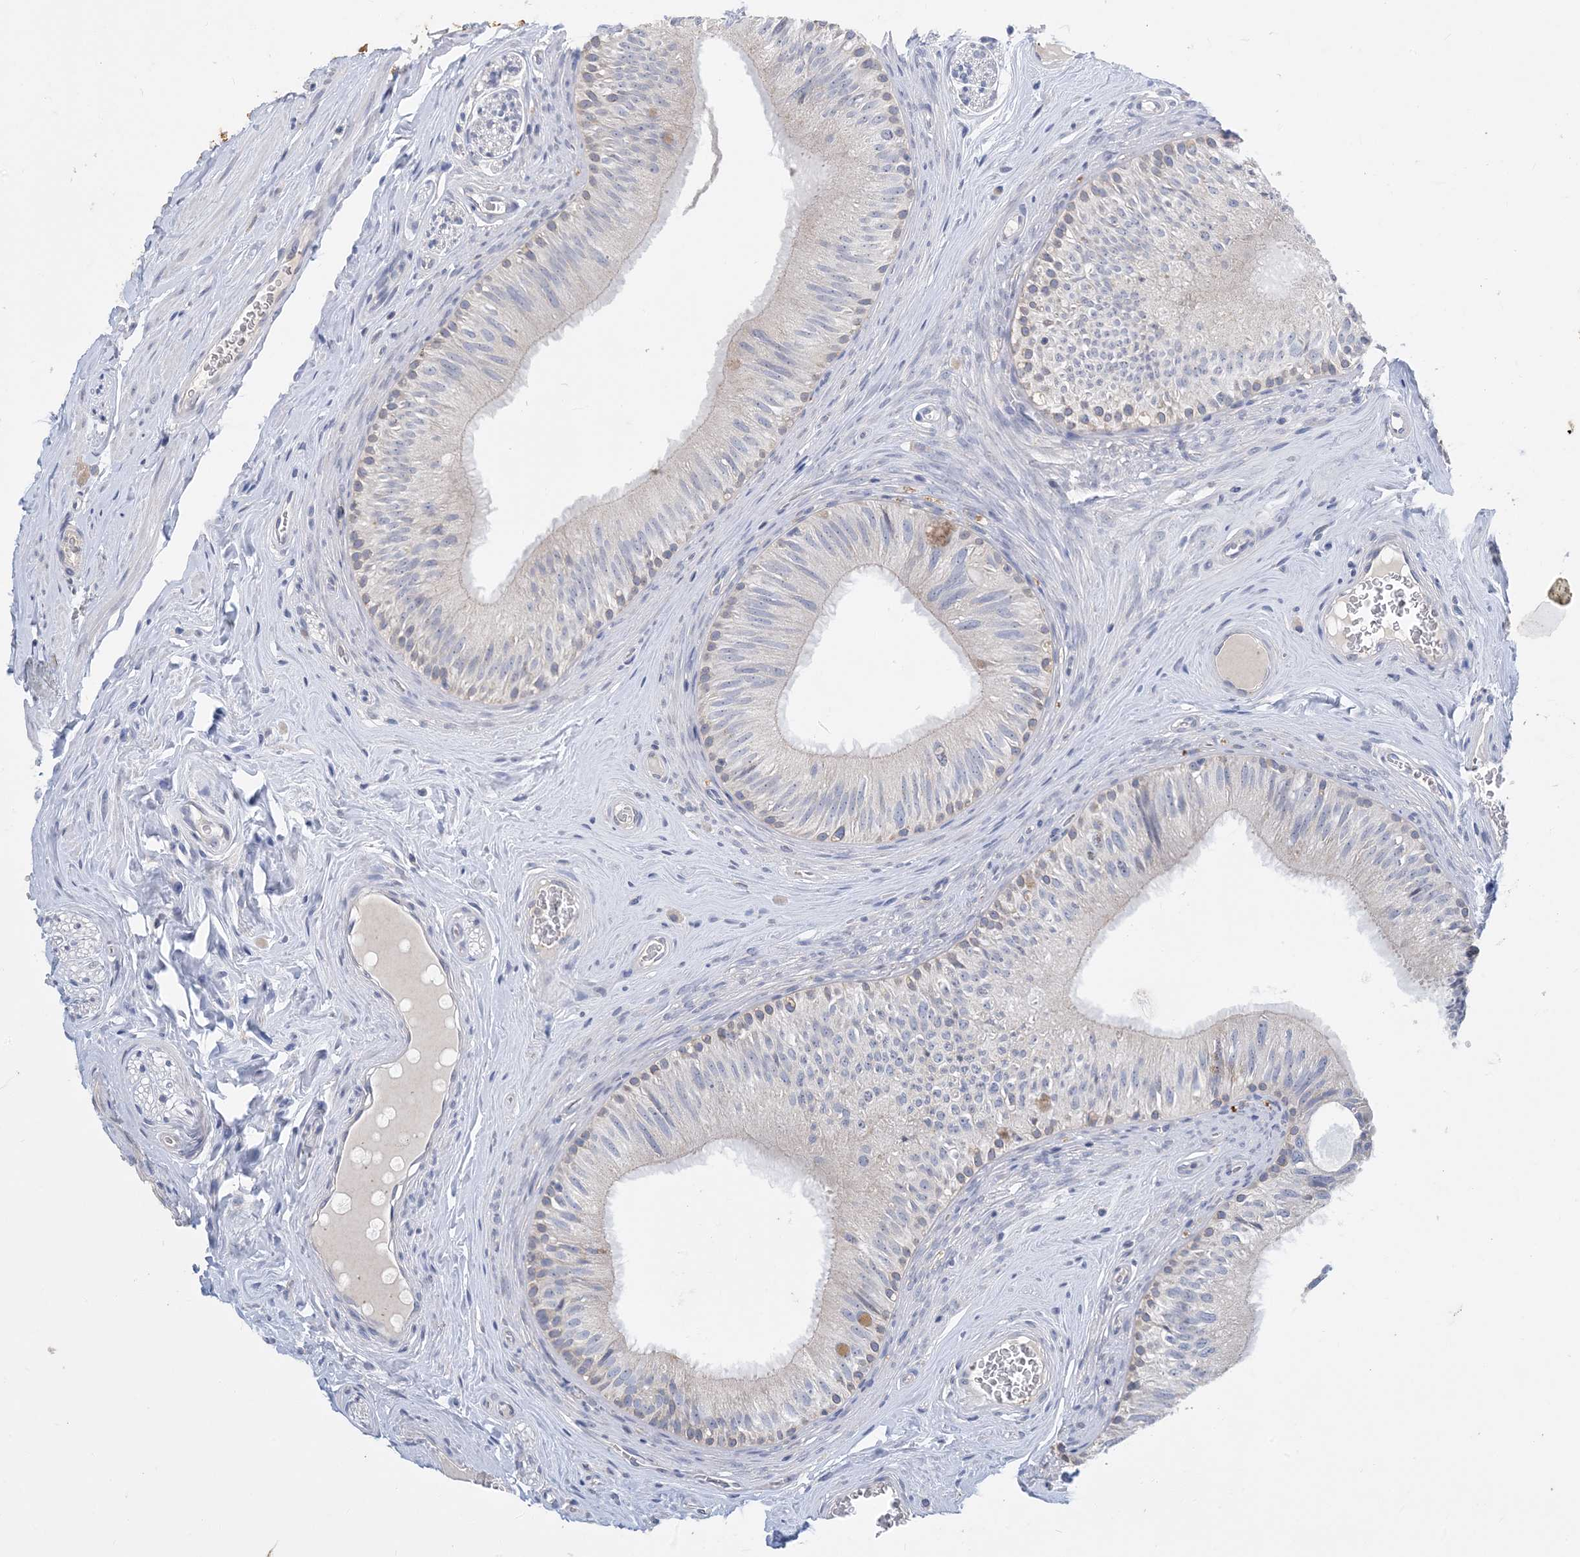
{"staining": {"intensity": "negative", "quantity": "none", "location": "none"}, "tissue": "epididymis", "cell_type": "Glandular cells", "image_type": "normal", "snomed": [{"axis": "morphology", "description": "Normal tissue, NOS"}, {"axis": "topography", "description": "Epididymis"}], "caption": "Immunohistochemical staining of normal human epididymis demonstrates no significant expression in glandular cells. (Immunohistochemistry (ihc), brightfield microscopy, high magnification).", "gene": "KPRP", "patient": {"sex": "male", "age": 46}}